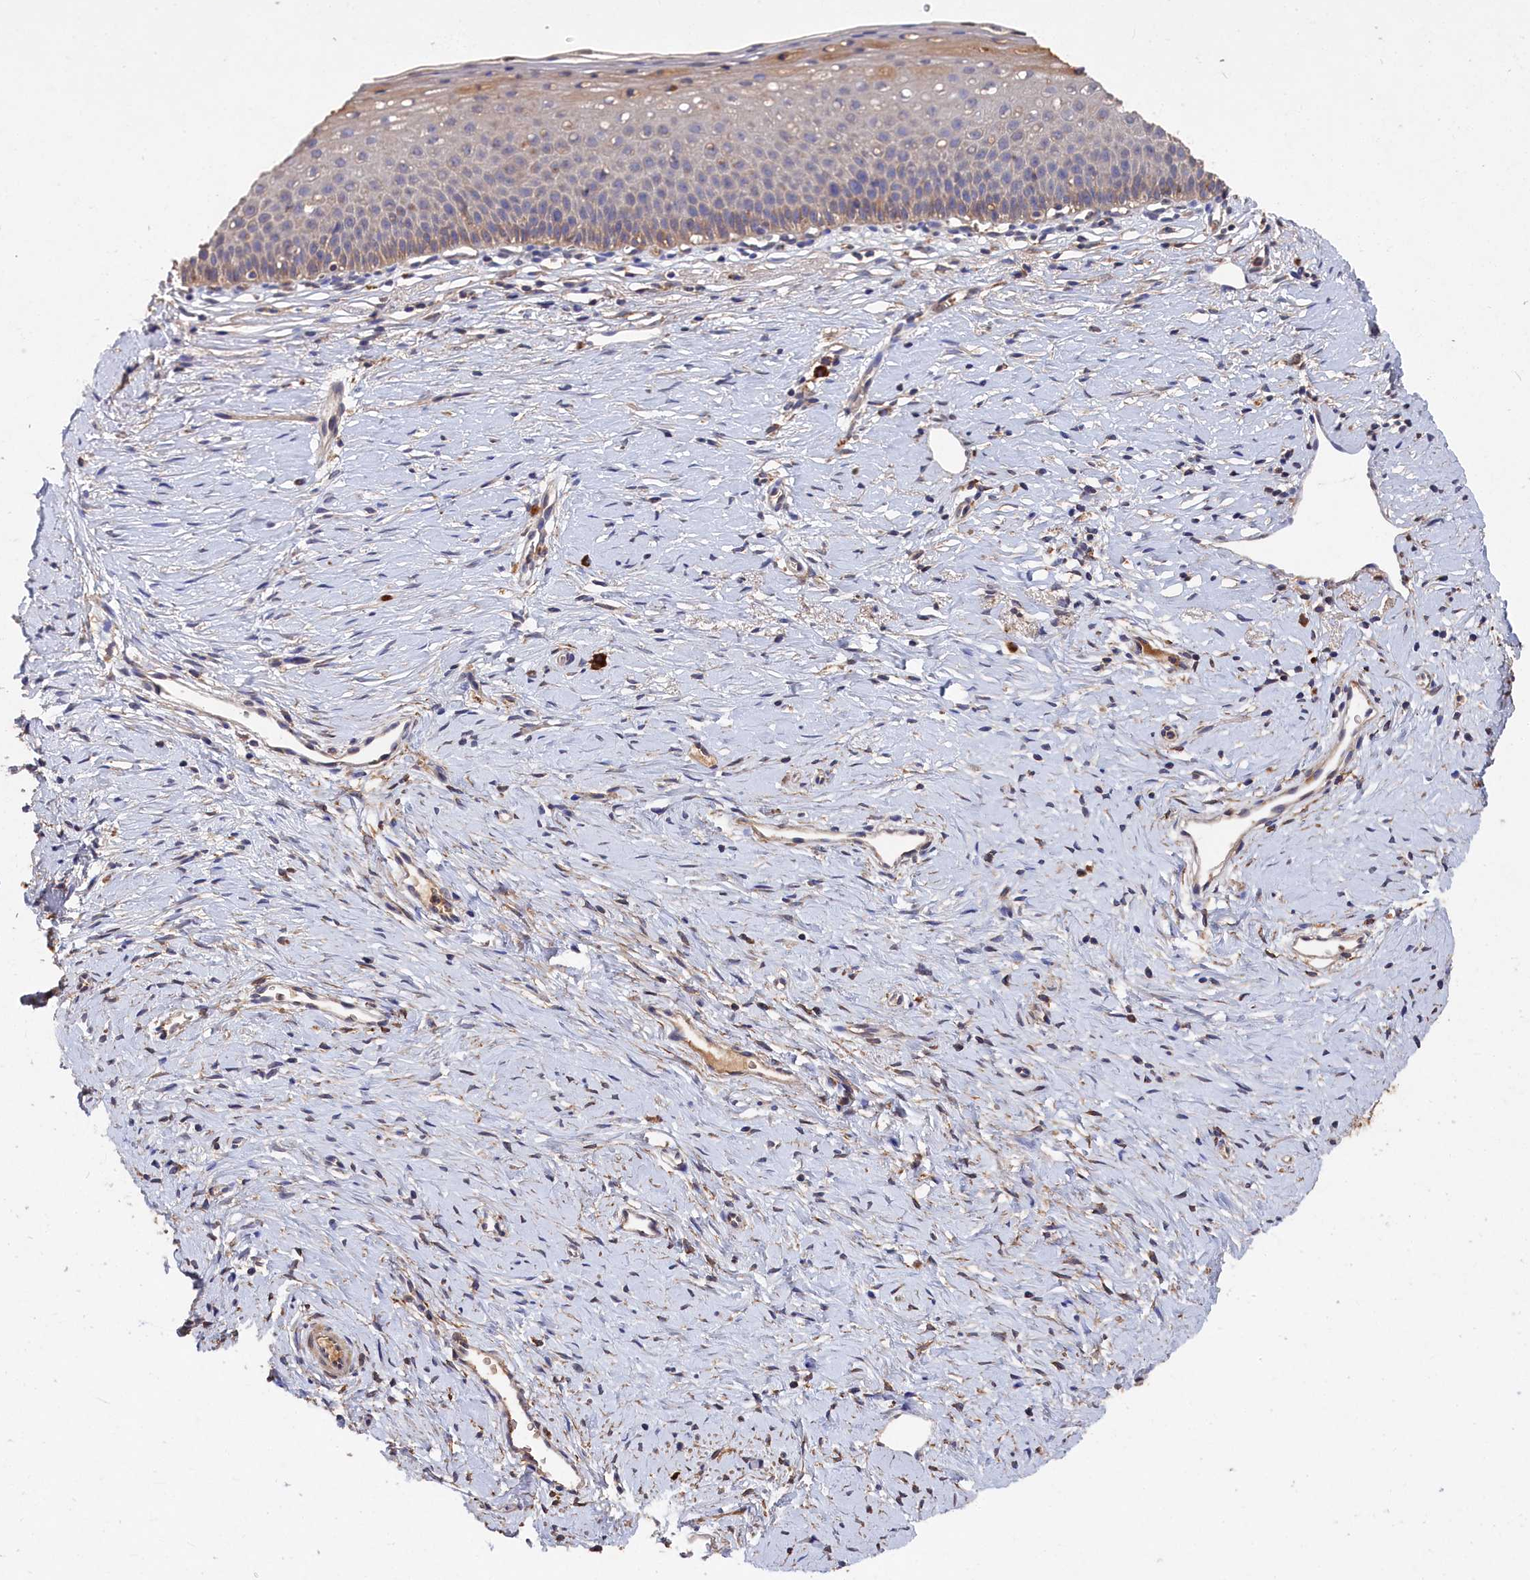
{"staining": {"intensity": "weak", "quantity": "<25%", "location": "cytoplasmic/membranous"}, "tissue": "cervix", "cell_type": "Glandular cells", "image_type": "normal", "snomed": [{"axis": "morphology", "description": "Normal tissue, NOS"}, {"axis": "topography", "description": "Cervix"}], "caption": "Image shows no significant protein expression in glandular cells of unremarkable cervix. (DAB IHC, high magnification).", "gene": "DHRS11", "patient": {"sex": "female", "age": 36}}